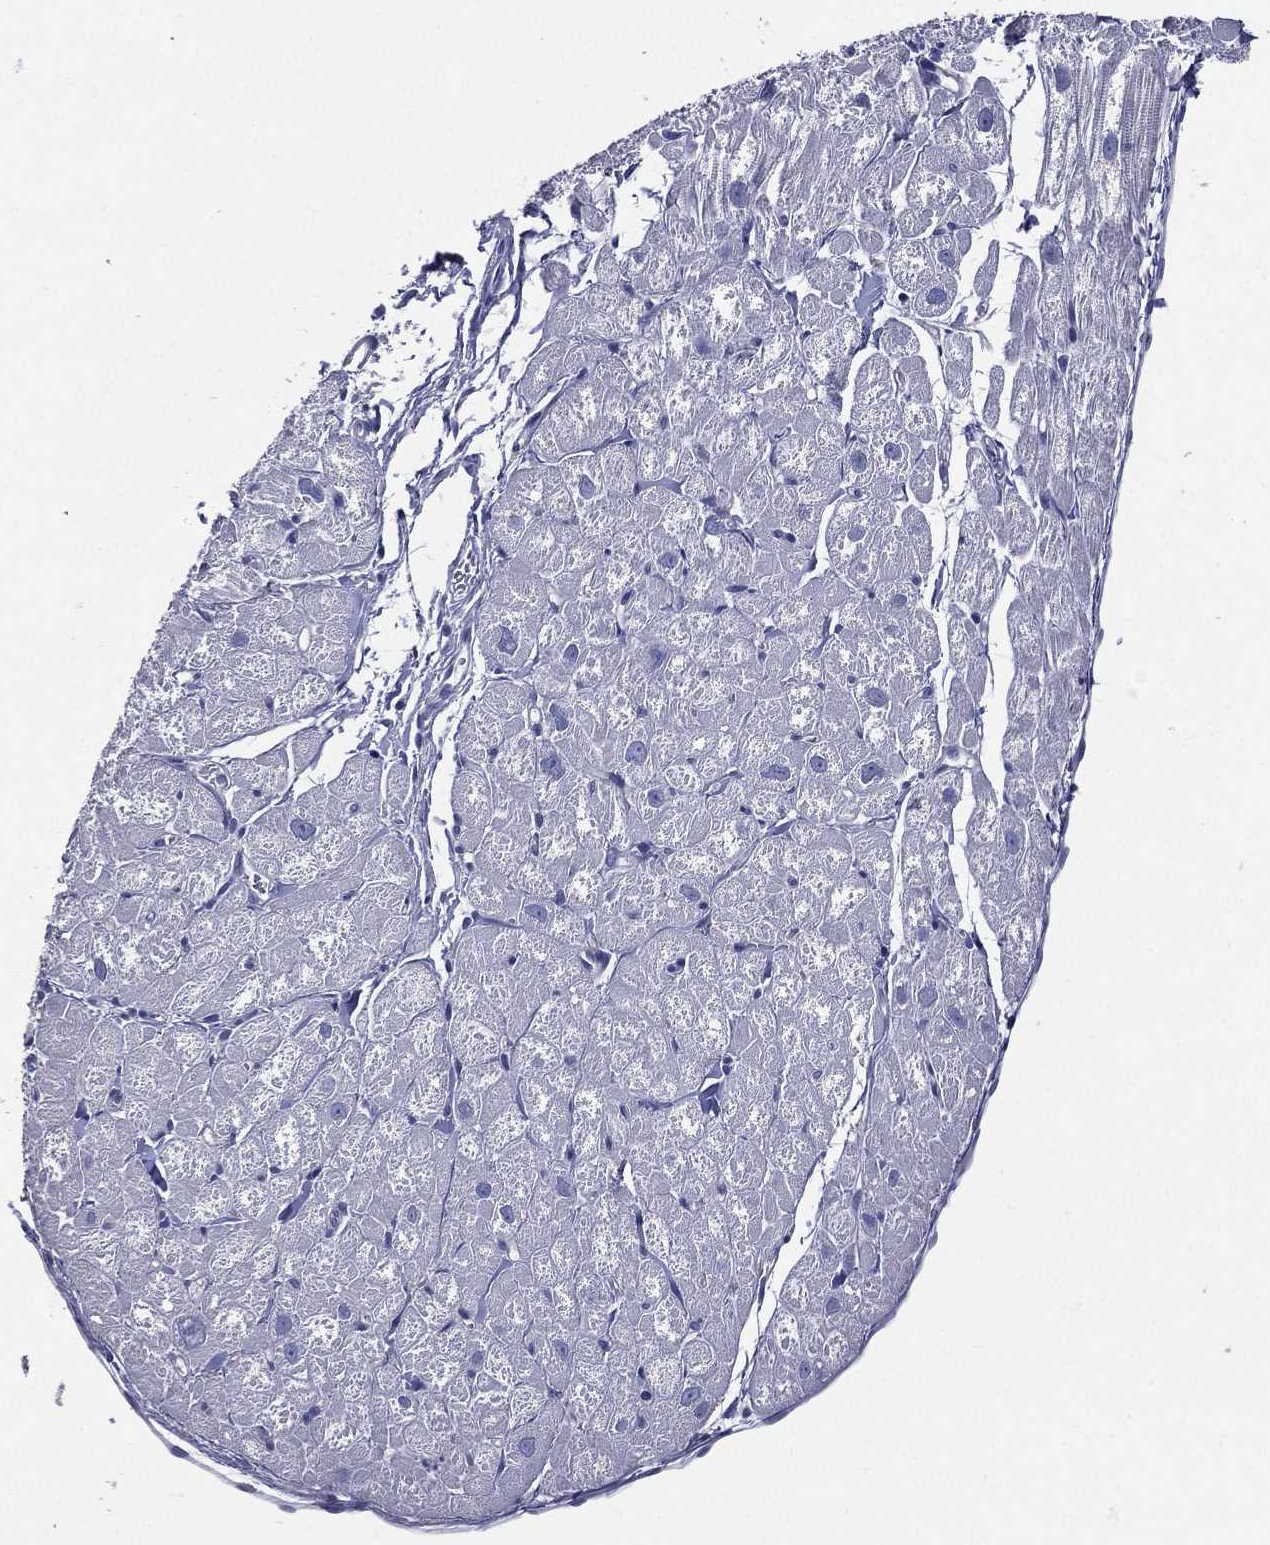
{"staining": {"intensity": "negative", "quantity": "none", "location": "none"}, "tissue": "heart muscle", "cell_type": "Cardiomyocytes", "image_type": "normal", "snomed": [{"axis": "morphology", "description": "Normal tissue, NOS"}, {"axis": "topography", "description": "Heart"}], "caption": "High power microscopy image of an immunohistochemistry image of unremarkable heart muscle, revealing no significant staining in cardiomyocytes. (Stains: DAB (3,3'-diaminobenzidine) IHC with hematoxylin counter stain, Microscopy: brightfield microscopy at high magnification).", "gene": "DPYS", "patient": {"sex": "male", "age": 58}}